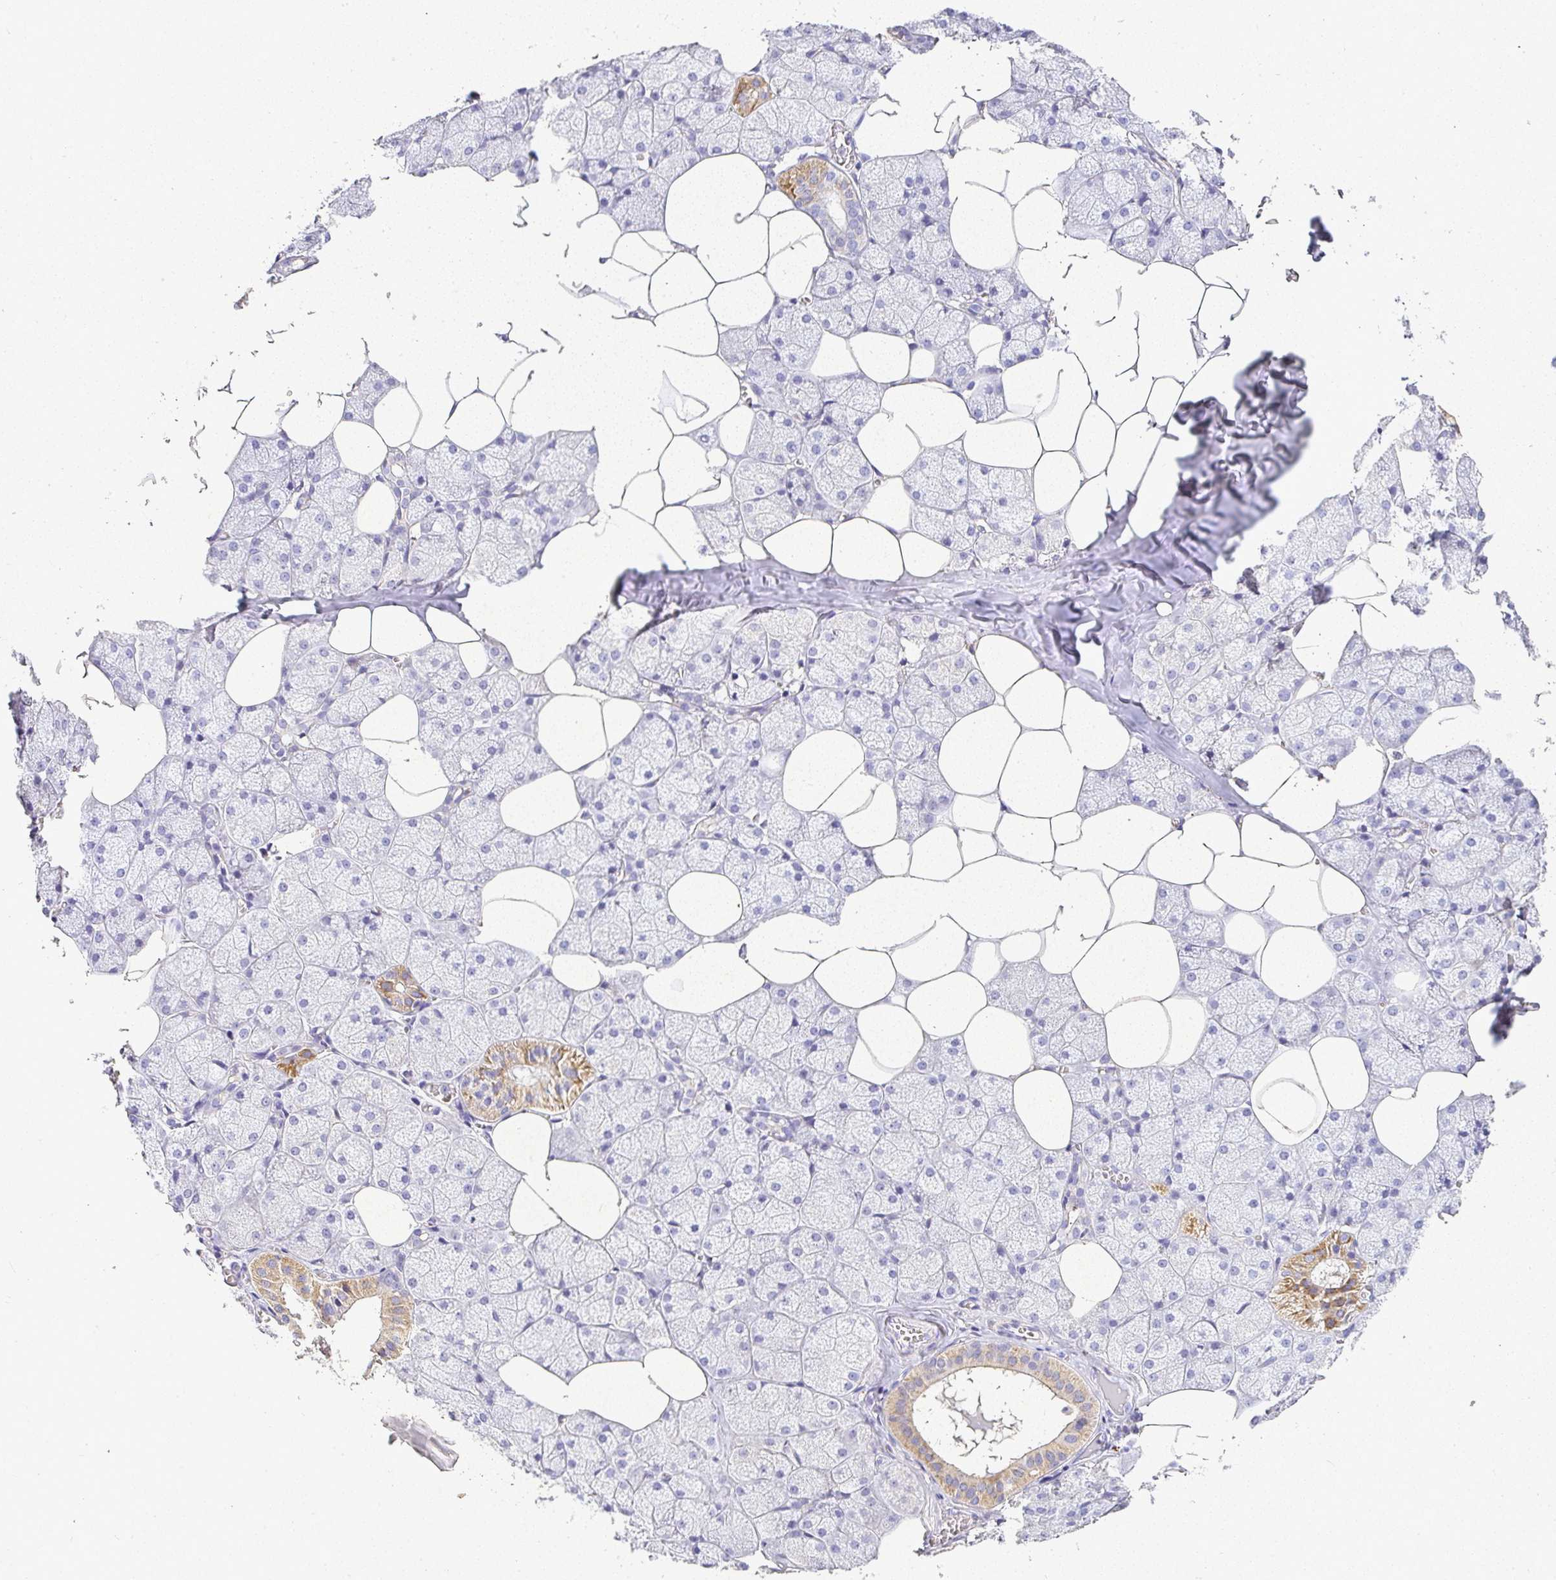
{"staining": {"intensity": "moderate", "quantity": "<25%", "location": "cytoplasmic/membranous"}, "tissue": "salivary gland", "cell_type": "Glandular cells", "image_type": "normal", "snomed": [{"axis": "morphology", "description": "Normal tissue, NOS"}, {"axis": "topography", "description": "Salivary gland"}, {"axis": "topography", "description": "Peripheral nerve tissue"}], "caption": "Benign salivary gland demonstrates moderate cytoplasmic/membranous staining in approximately <25% of glandular cells The protein is shown in brown color, while the nuclei are stained blue..", "gene": "RPS2", "patient": {"sex": "male", "age": 38}}